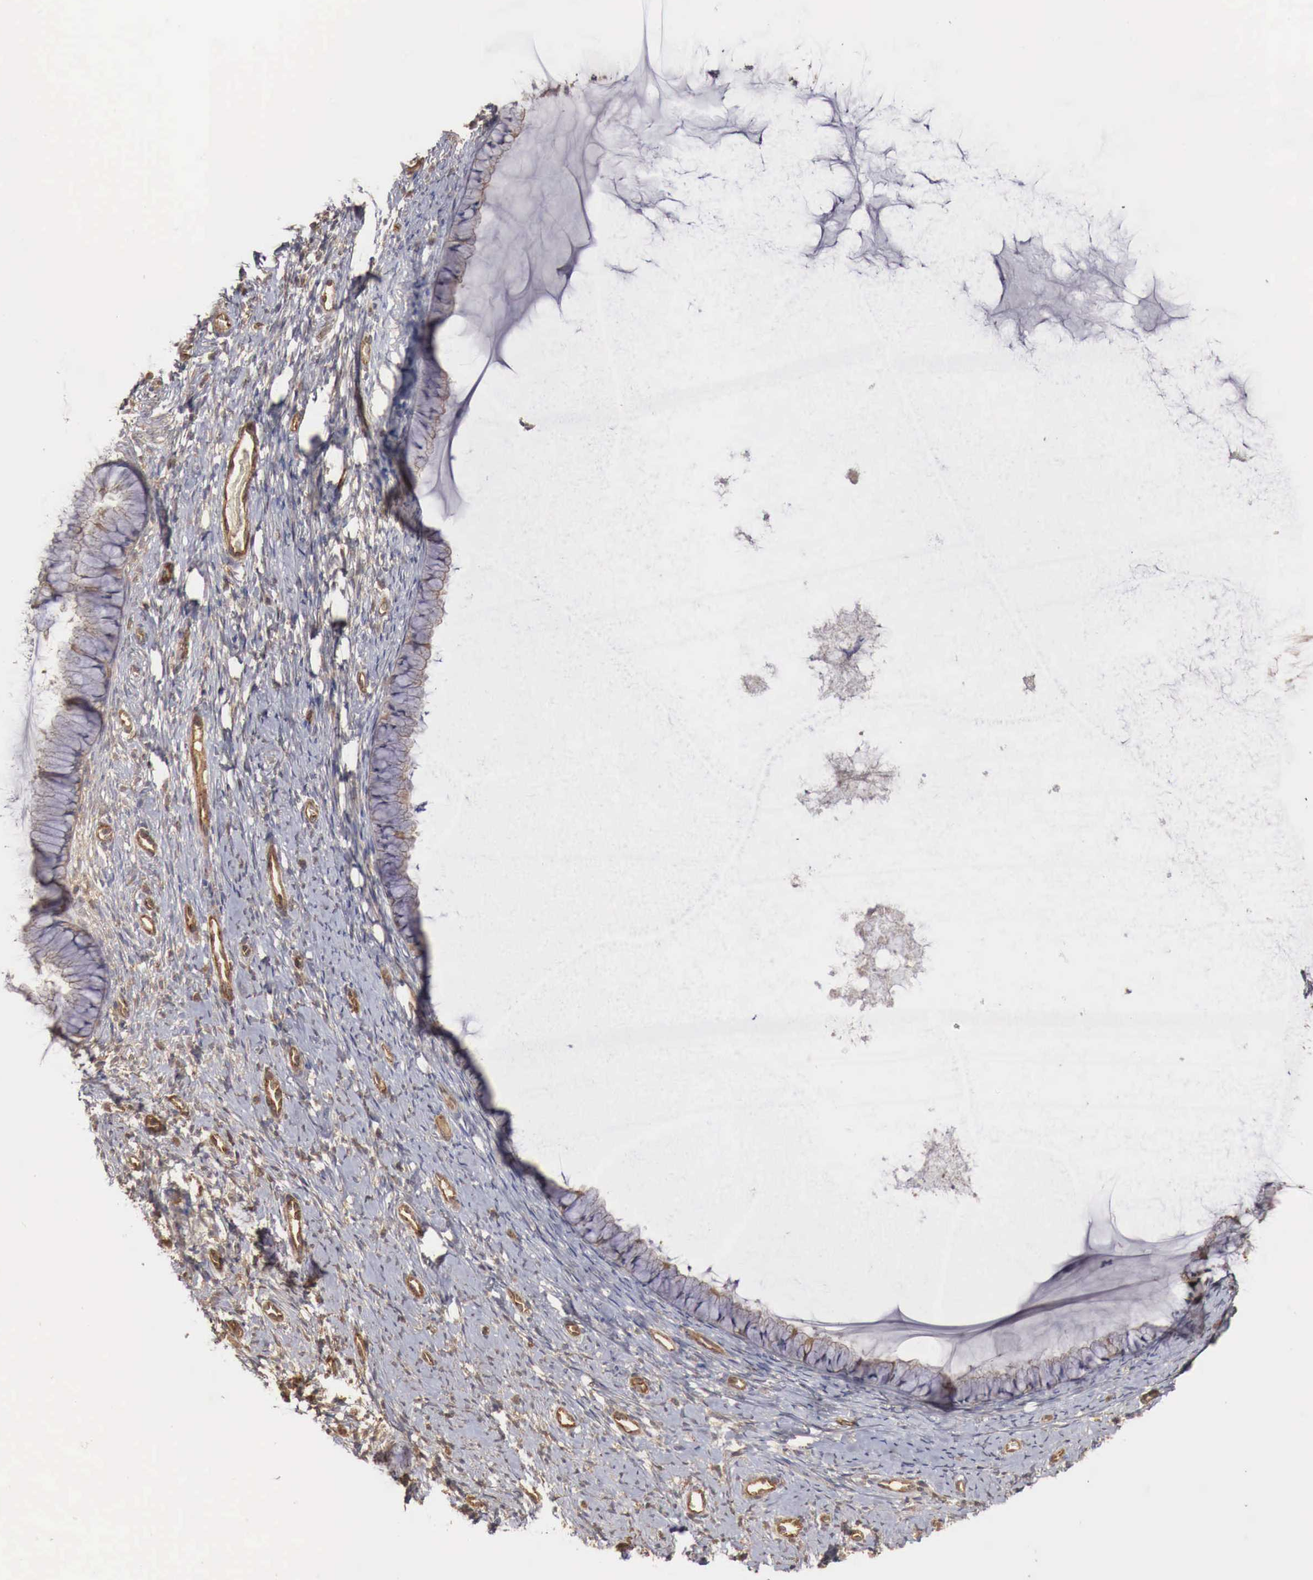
{"staining": {"intensity": "weak", "quantity": "25%-75%", "location": "cytoplasmic/membranous"}, "tissue": "cervix", "cell_type": "Glandular cells", "image_type": "normal", "snomed": [{"axis": "morphology", "description": "Normal tissue, NOS"}, {"axis": "topography", "description": "Cervix"}], "caption": "Immunohistochemical staining of normal human cervix reveals weak cytoplasmic/membranous protein positivity in about 25%-75% of glandular cells.", "gene": "ARMCX4", "patient": {"sex": "female", "age": 82}}